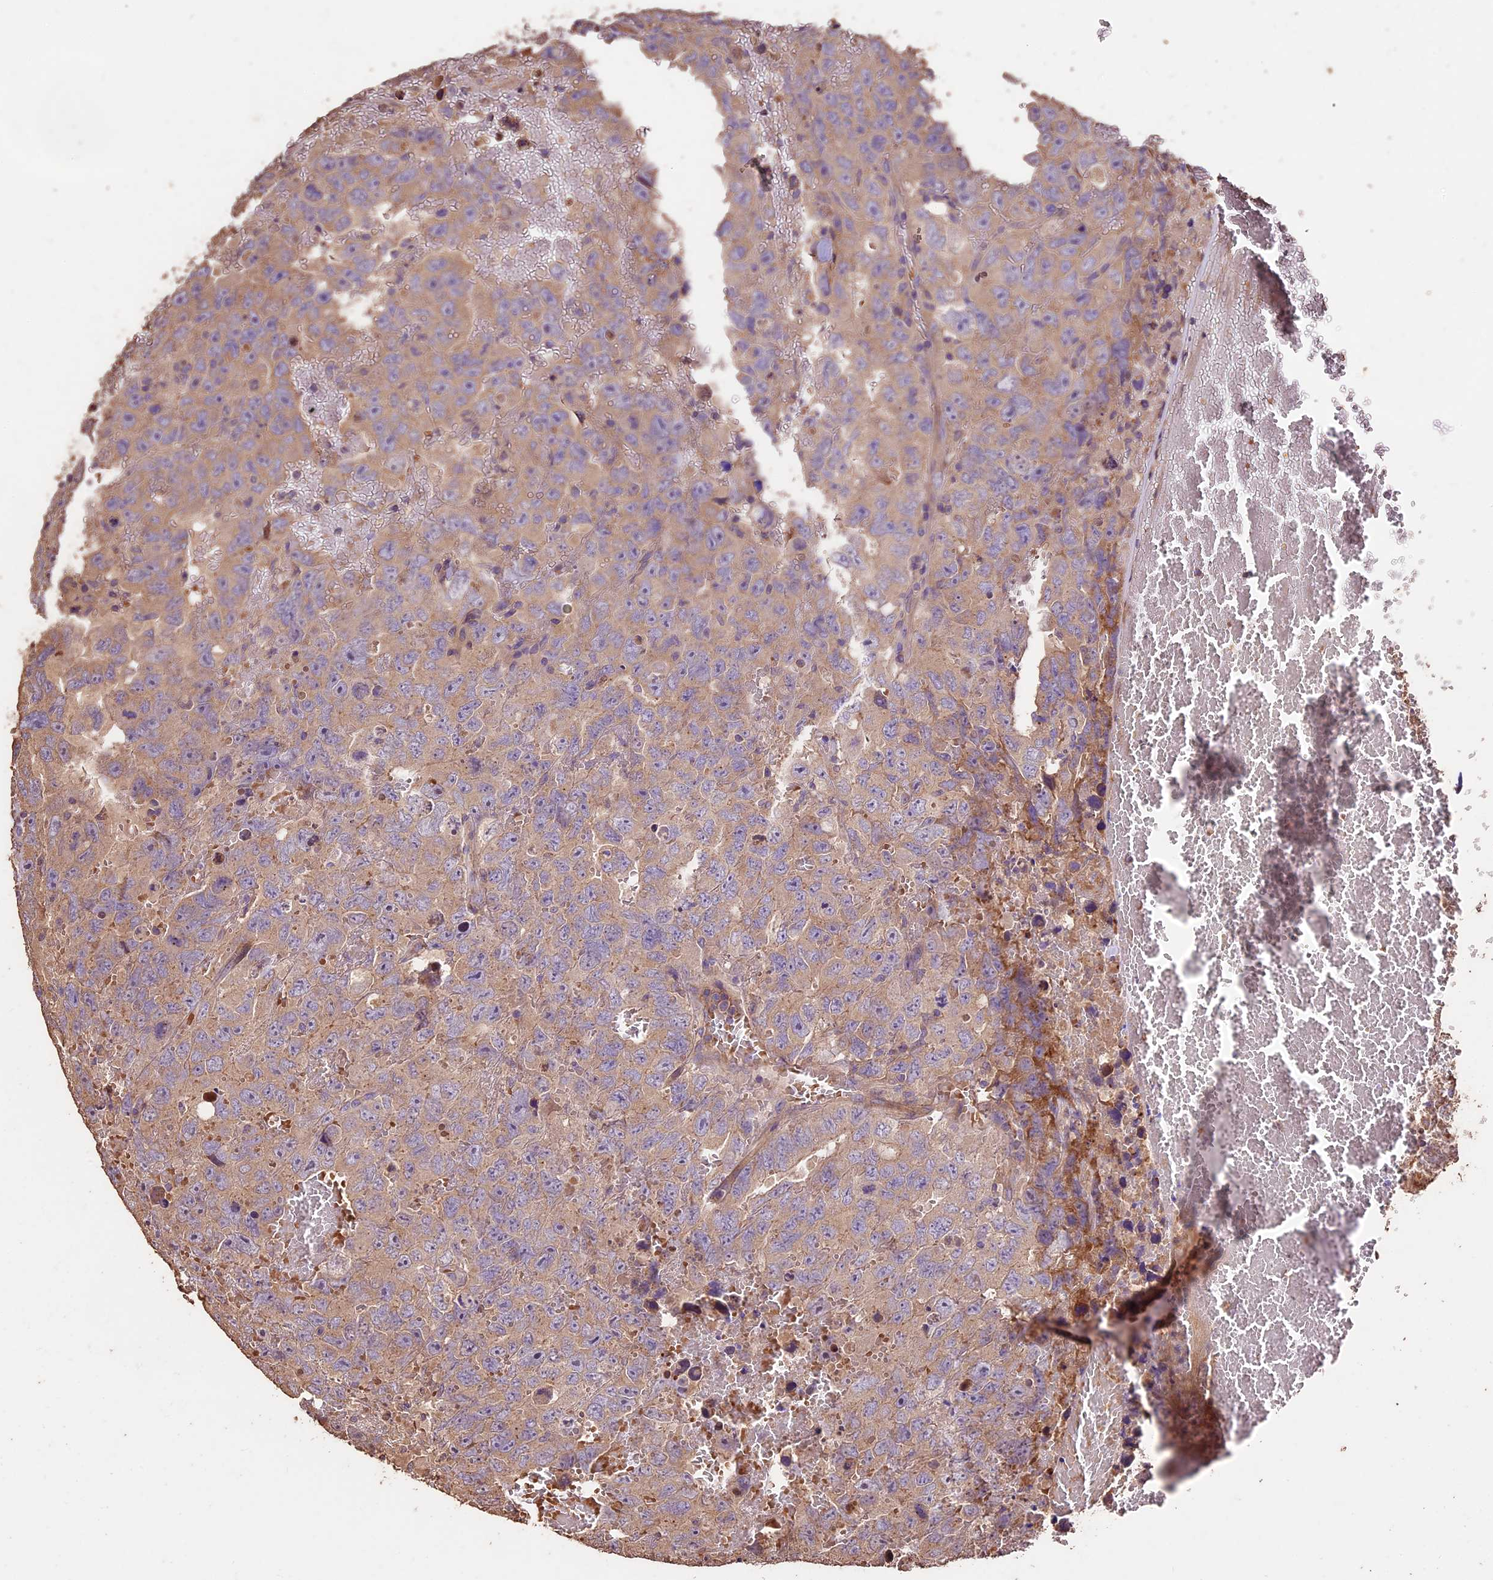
{"staining": {"intensity": "weak", "quantity": ">75%", "location": "cytoplasmic/membranous"}, "tissue": "testis cancer", "cell_type": "Tumor cells", "image_type": "cancer", "snomed": [{"axis": "morphology", "description": "Carcinoma, Embryonal, NOS"}, {"axis": "topography", "description": "Testis"}], "caption": "DAB immunohistochemical staining of human embryonal carcinoma (testis) demonstrates weak cytoplasmic/membranous protein staining in about >75% of tumor cells.", "gene": "CRLF1", "patient": {"sex": "male", "age": 45}}